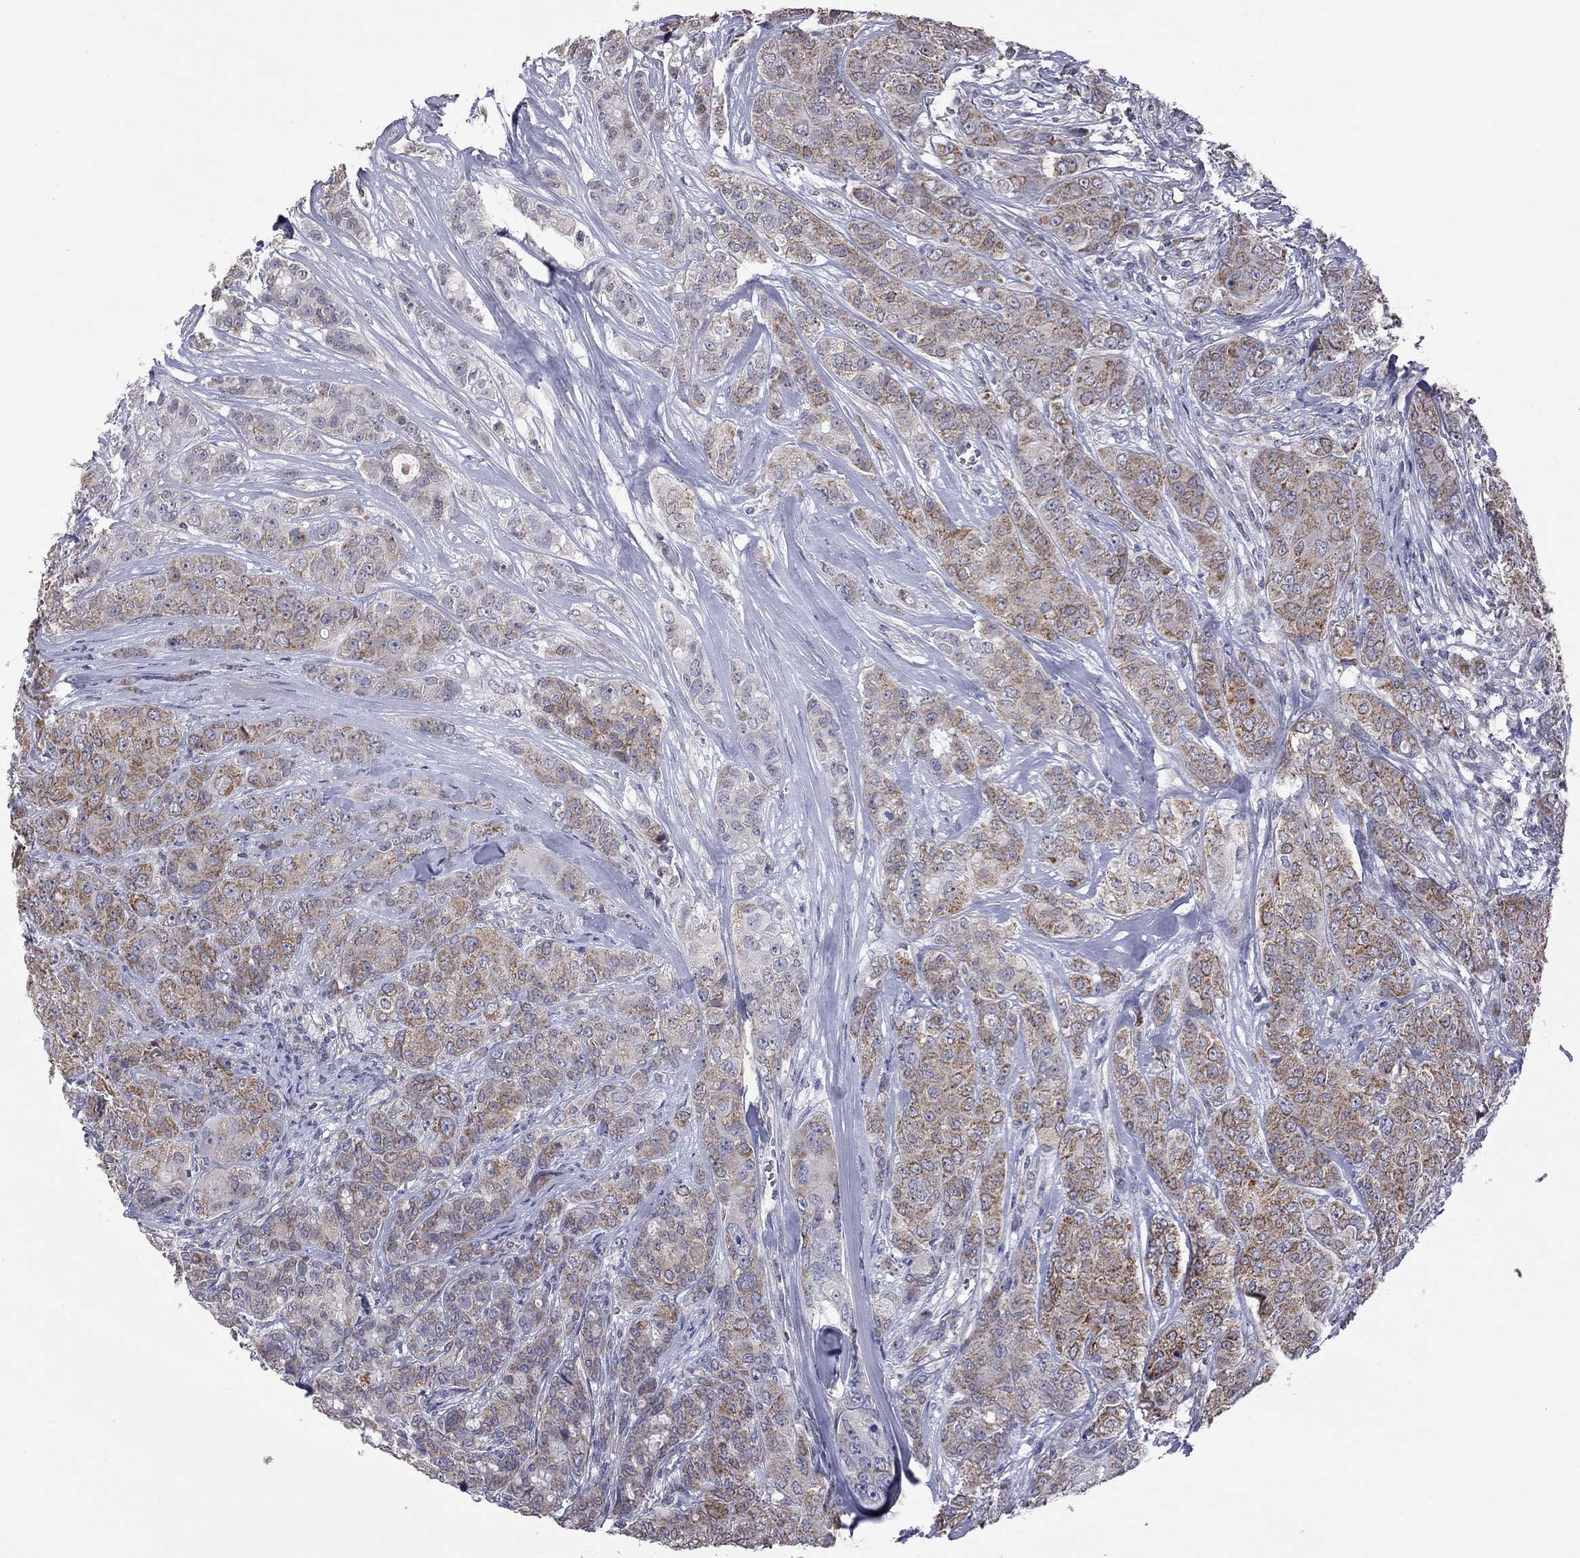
{"staining": {"intensity": "strong", "quantity": ">75%", "location": "cytoplasmic/membranous"}, "tissue": "breast cancer", "cell_type": "Tumor cells", "image_type": "cancer", "snomed": [{"axis": "morphology", "description": "Duct carcinoma"}, {"axis": "topography", "description": "Breast"}], "caption": "A brown stain shows strong cytoplasmic/membranous positivity of a protein in breast cancer (invasive ductal carcinoma) tumor cells. (Stains: DAB (3,3'-diaminobenzidine) in brown, nuclei in blue, Microscopy: brightfield microscopy at high magnification).", "gene": "NDUFB1", "patient": {"sex": "female", "age": 43}}